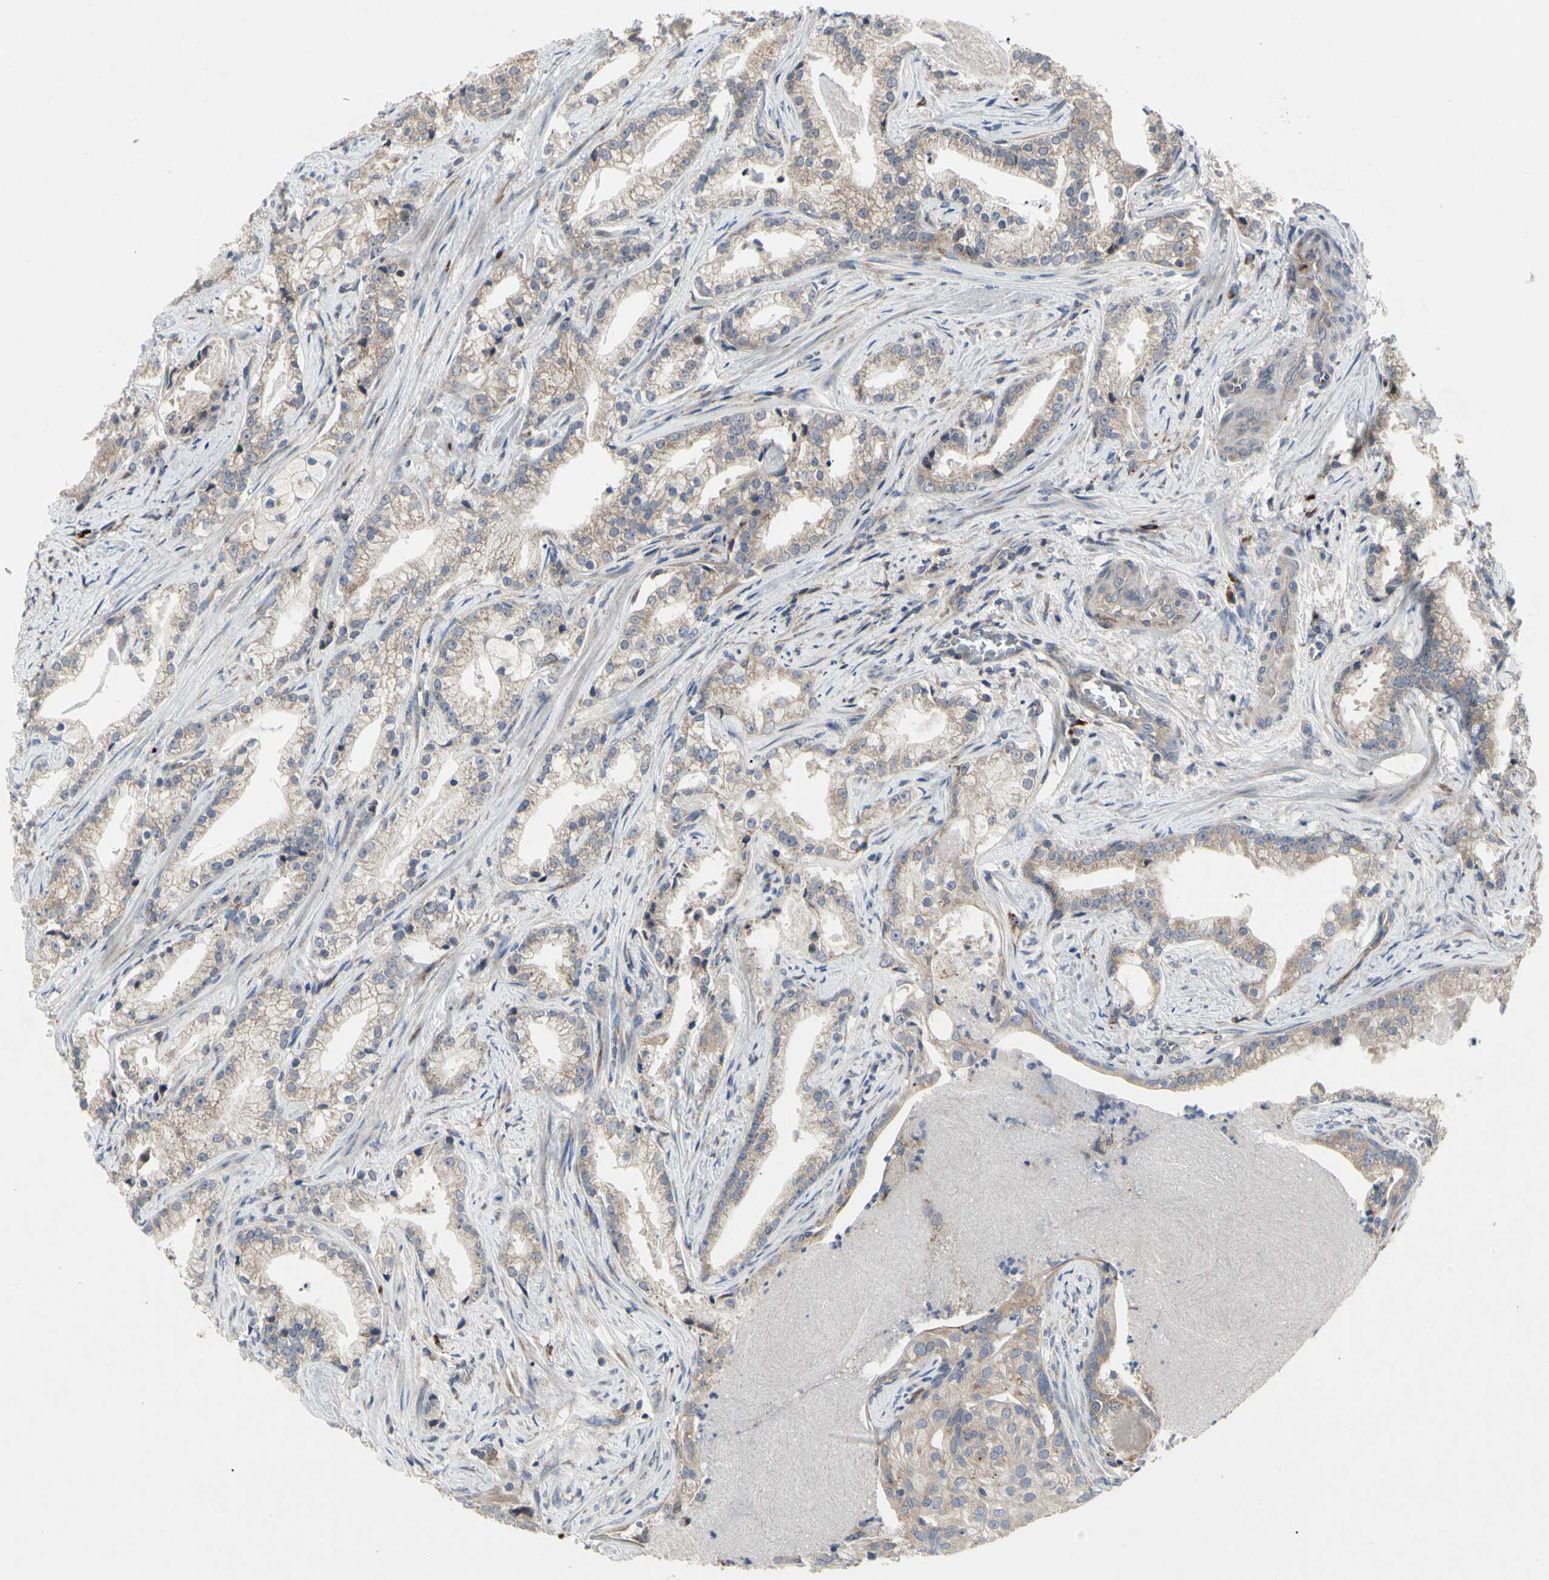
{"staining": {"intensity": "weak", "quantity": ">75%", "location": "cytoplasmic/membranous"}, "tissue": "prostate cancer", "cell_type": "Tumor cells", "image_type": "cancer", "snomed": [{"axis": "morphology", "description": "Adenocarcinoma, Low grade"}, {"axis": "topography", "description": "Prostate"}], "caption": "Protein analysis of prostate adenocarcinoma (low-grade) tissue reveals weak cytoplasmic/membranous positivity in approximately >75% of tumor cells. The staining is performed using DAB (3,3'-diaminobenzidine) brown chromogen to label protein expression. The nuclei are counter-stained blue using hematoxylin.", "gene": "MMEL1", "patient": {"sex": "male", "age": 59}}